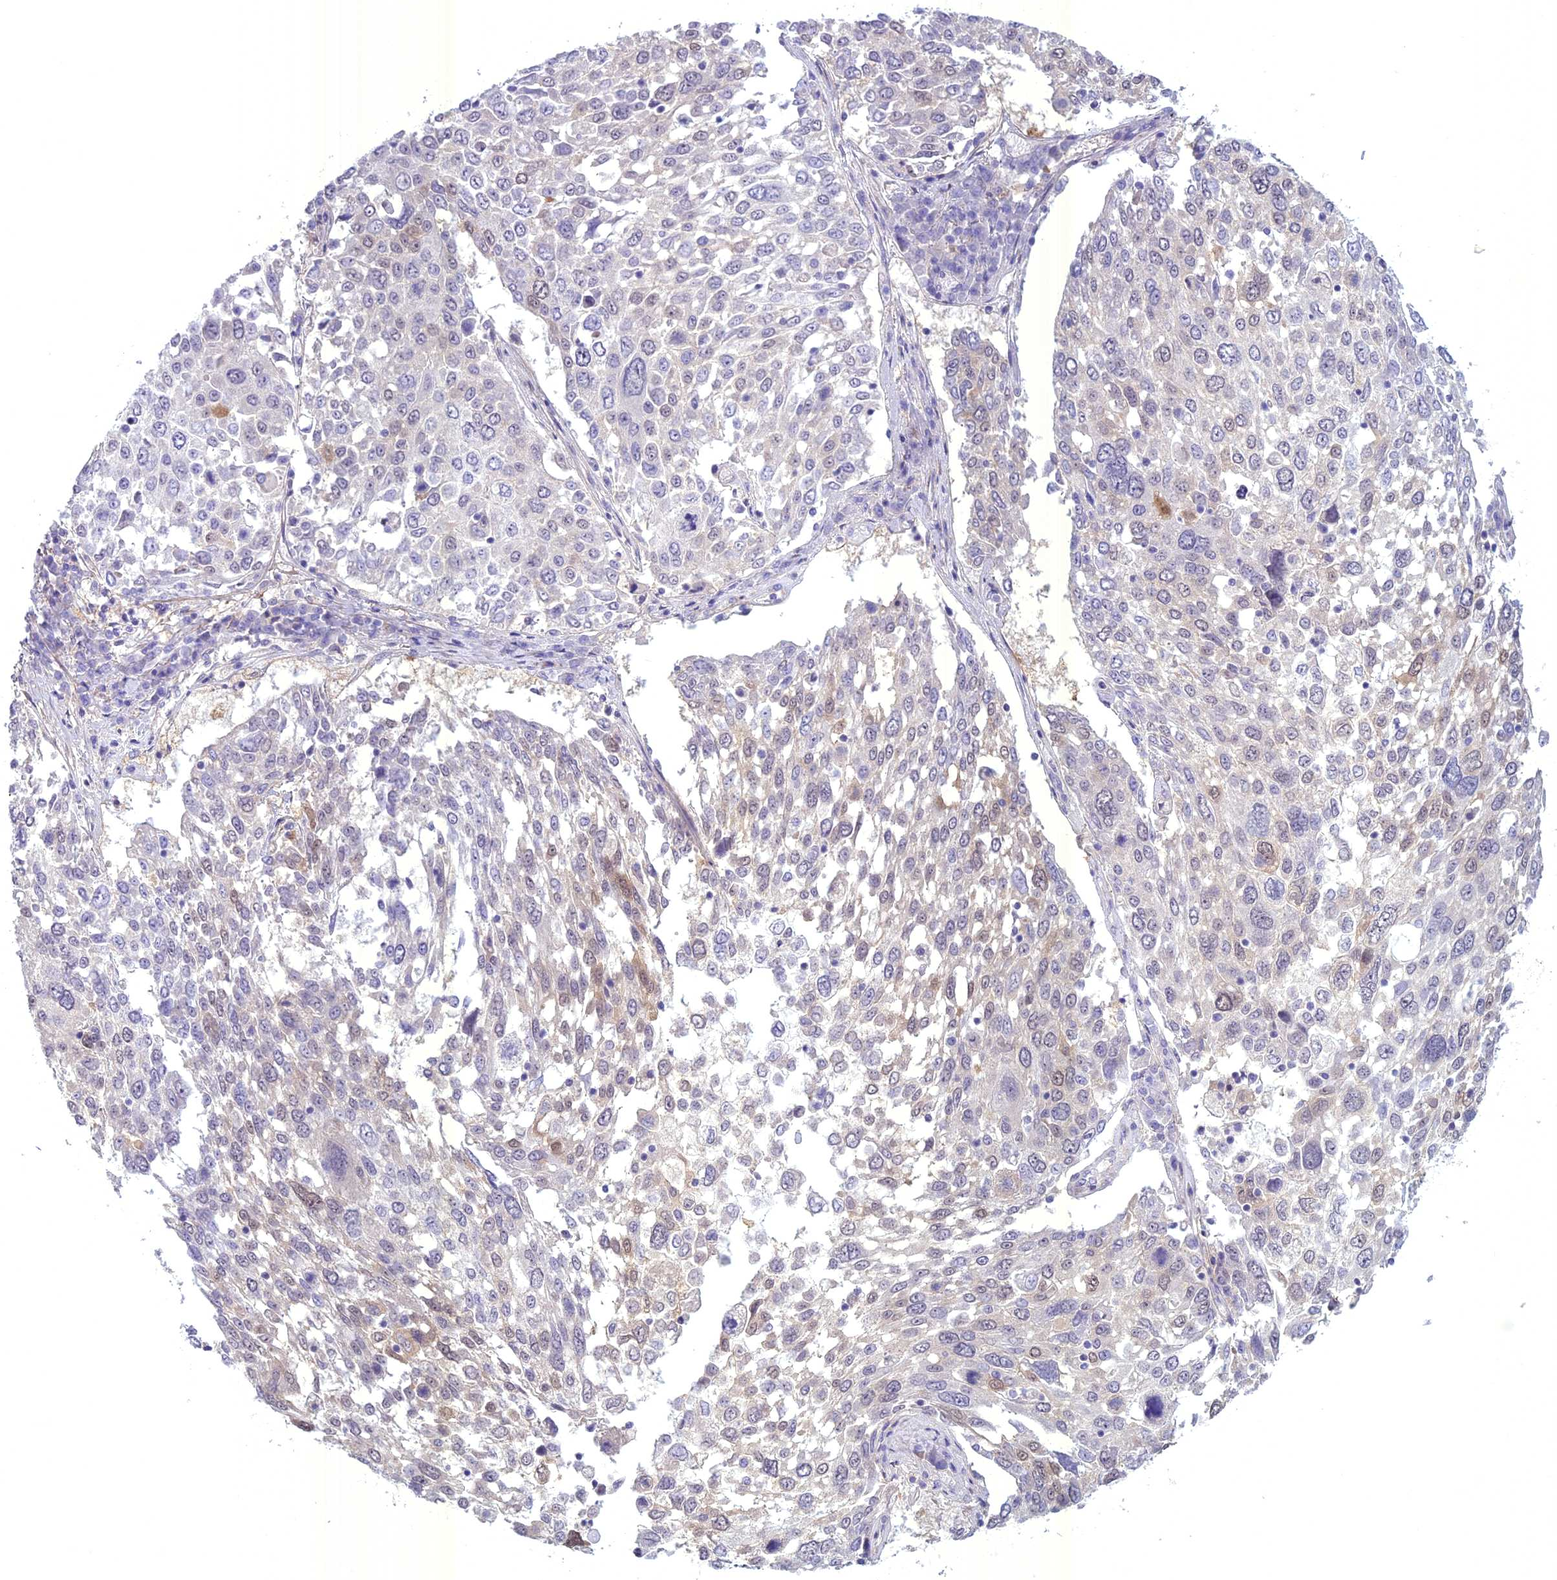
{"staining": {"intensity": "weak", "quantity": "<25%", "location": "cytoplasmic/membranous,nuclear"}, "tissue": "lung cancer", "cell_type": "Tumor cells", "image_type": "cancer", "snomed": [{"axis": "morphology", "description": "Squamous cell carcinoma, NOS"}, {"axis": "topography", "description": "Lung"}], "caption": "This image is of lung cancer (squamous cell carcinoma) stained with immunohistochemistry to label a protein in brown with the nuclei are counter-stained blue. There is no staining in tumor cells.", "gene": "SPHKAP", "patient": {"sex": "male", "age": 65}}